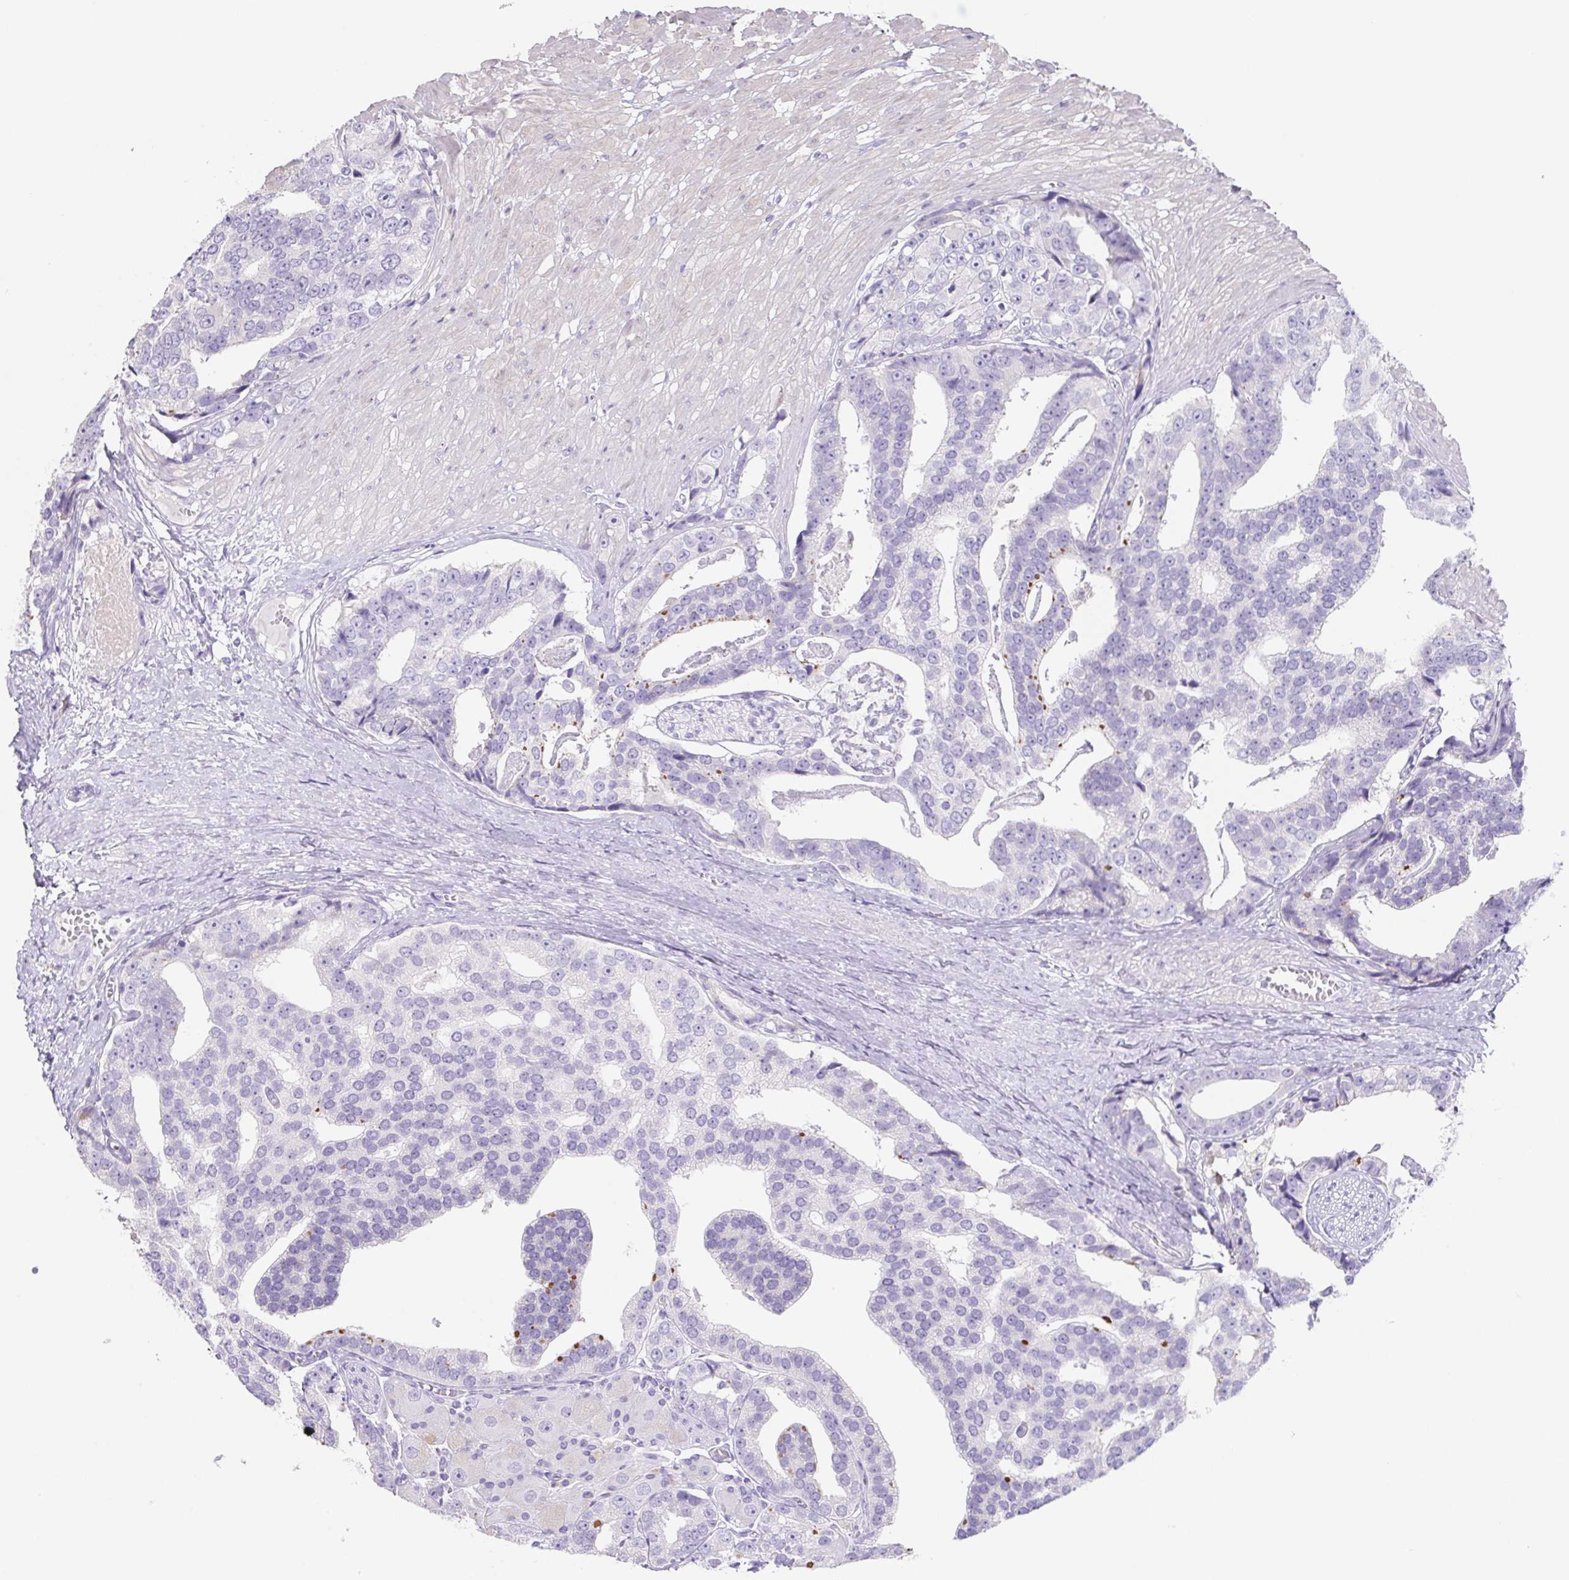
{"staining": {"intensity": "negative", "quantity": "none", "location": "none"}, "tissue": "prostate cancer", "cell_type": "Tumor cells", "image_type": "cancer", "snomed": [{"axis": "morphology", "description": "Adenocarcinoma, High grade"}, {"axis": "topography", "description": "Prostate"}], "caption": "Immunohistochemical staining of human adenocarcinoma (high-grade) (prostate) exhibits no significant staining in tumor cells.", "gene": "HDGFL1", "patient": {"sex": "male", "age": 71}}